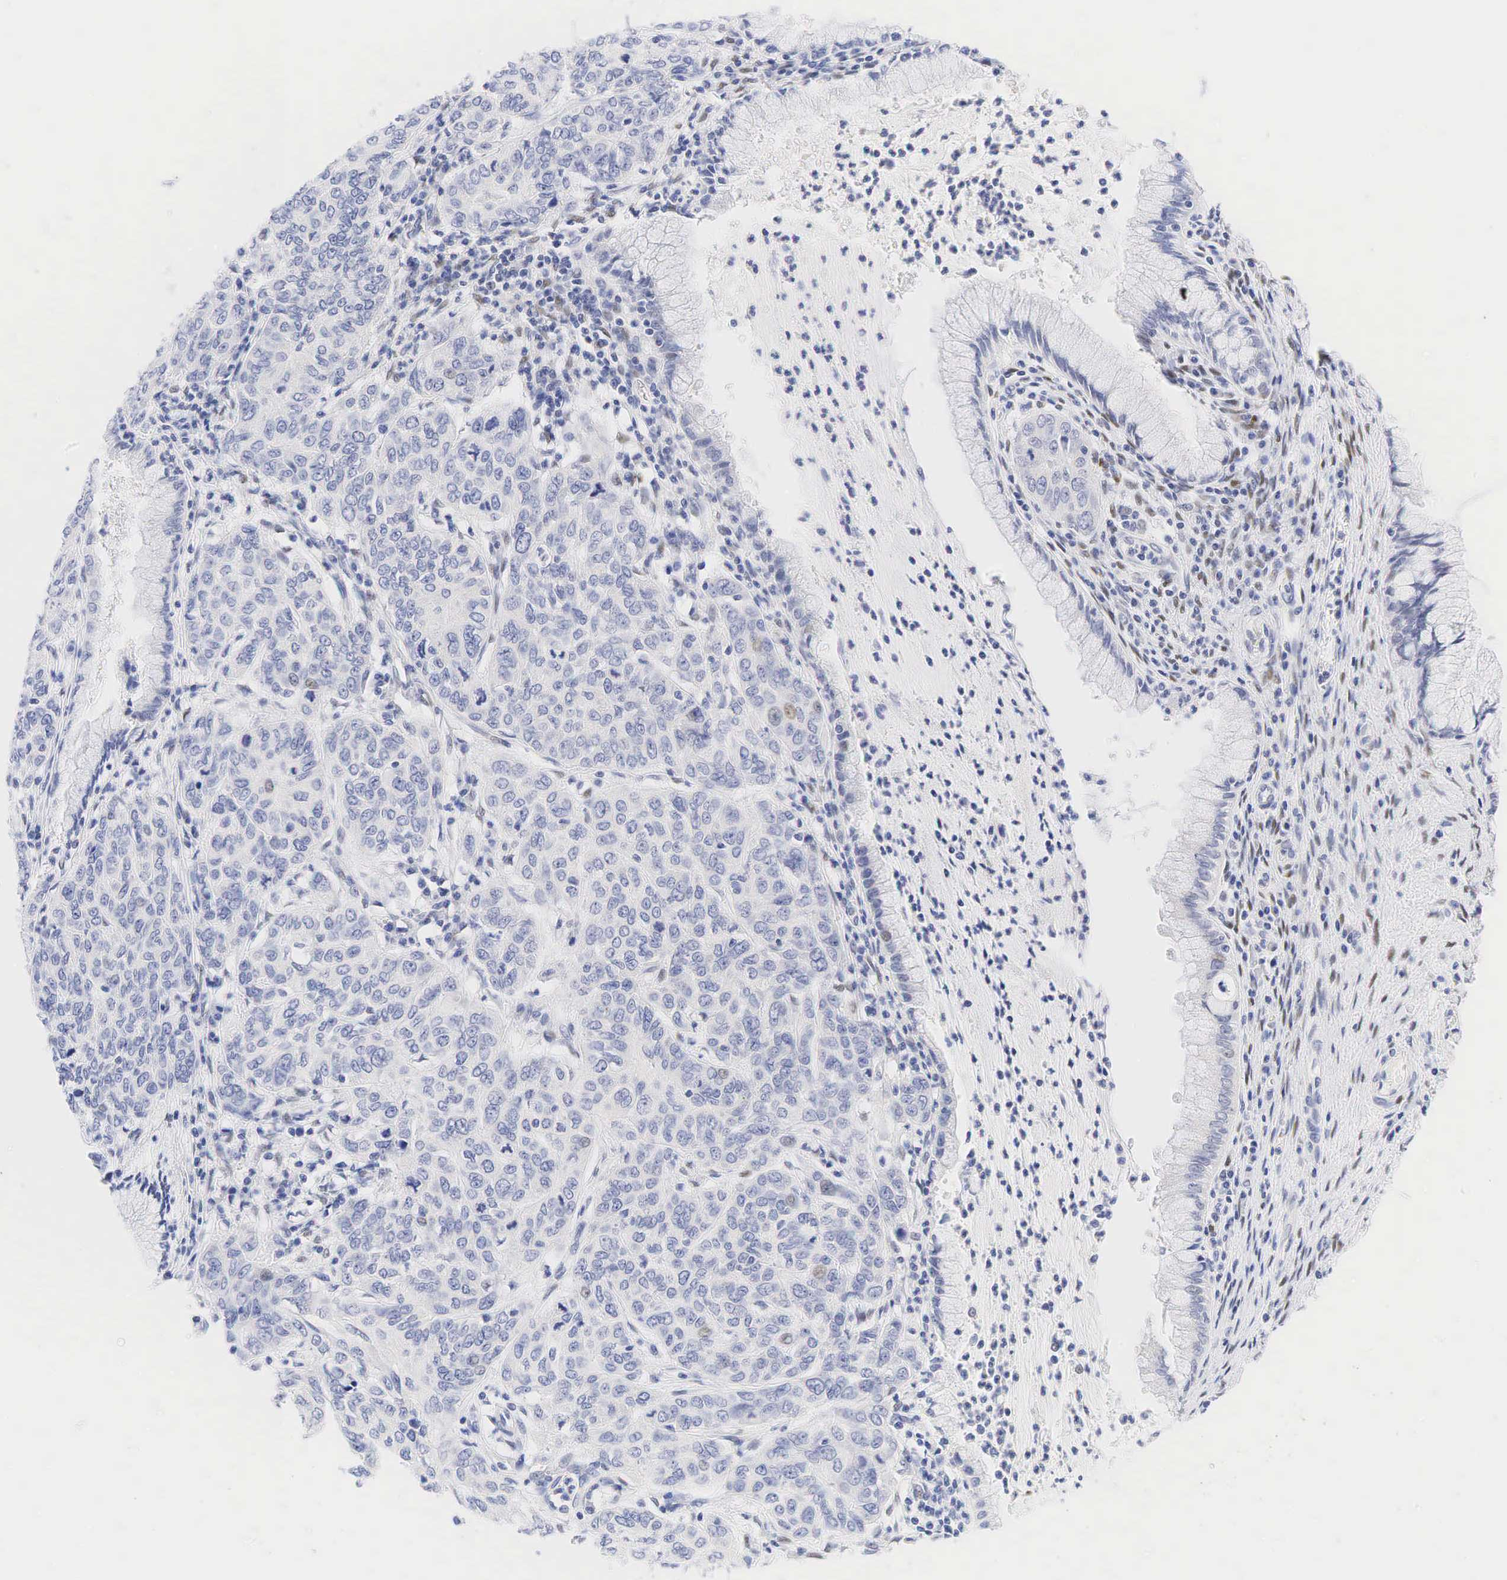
{"staining": {"intensity": "weak", "quantity": "<25%", "location": "nuclear"}, "tissue": "cervical cancer", "cell_type": "Tumor cells", "image_type": "cancer", "snomed": [{"axis": "morphology", "description": "Squamous cell carcinoma, NOS"}, {"axis": "topography", "description": "Cervix"}], "caption": "An immunohistochemistry image of squamous cell carcinoma (cervical) is shown. There is no staining in tumor cells of squamous cell carcinoma (cervical).", "gene": "AR", "patient": {"sex": "female", "age": 38}}